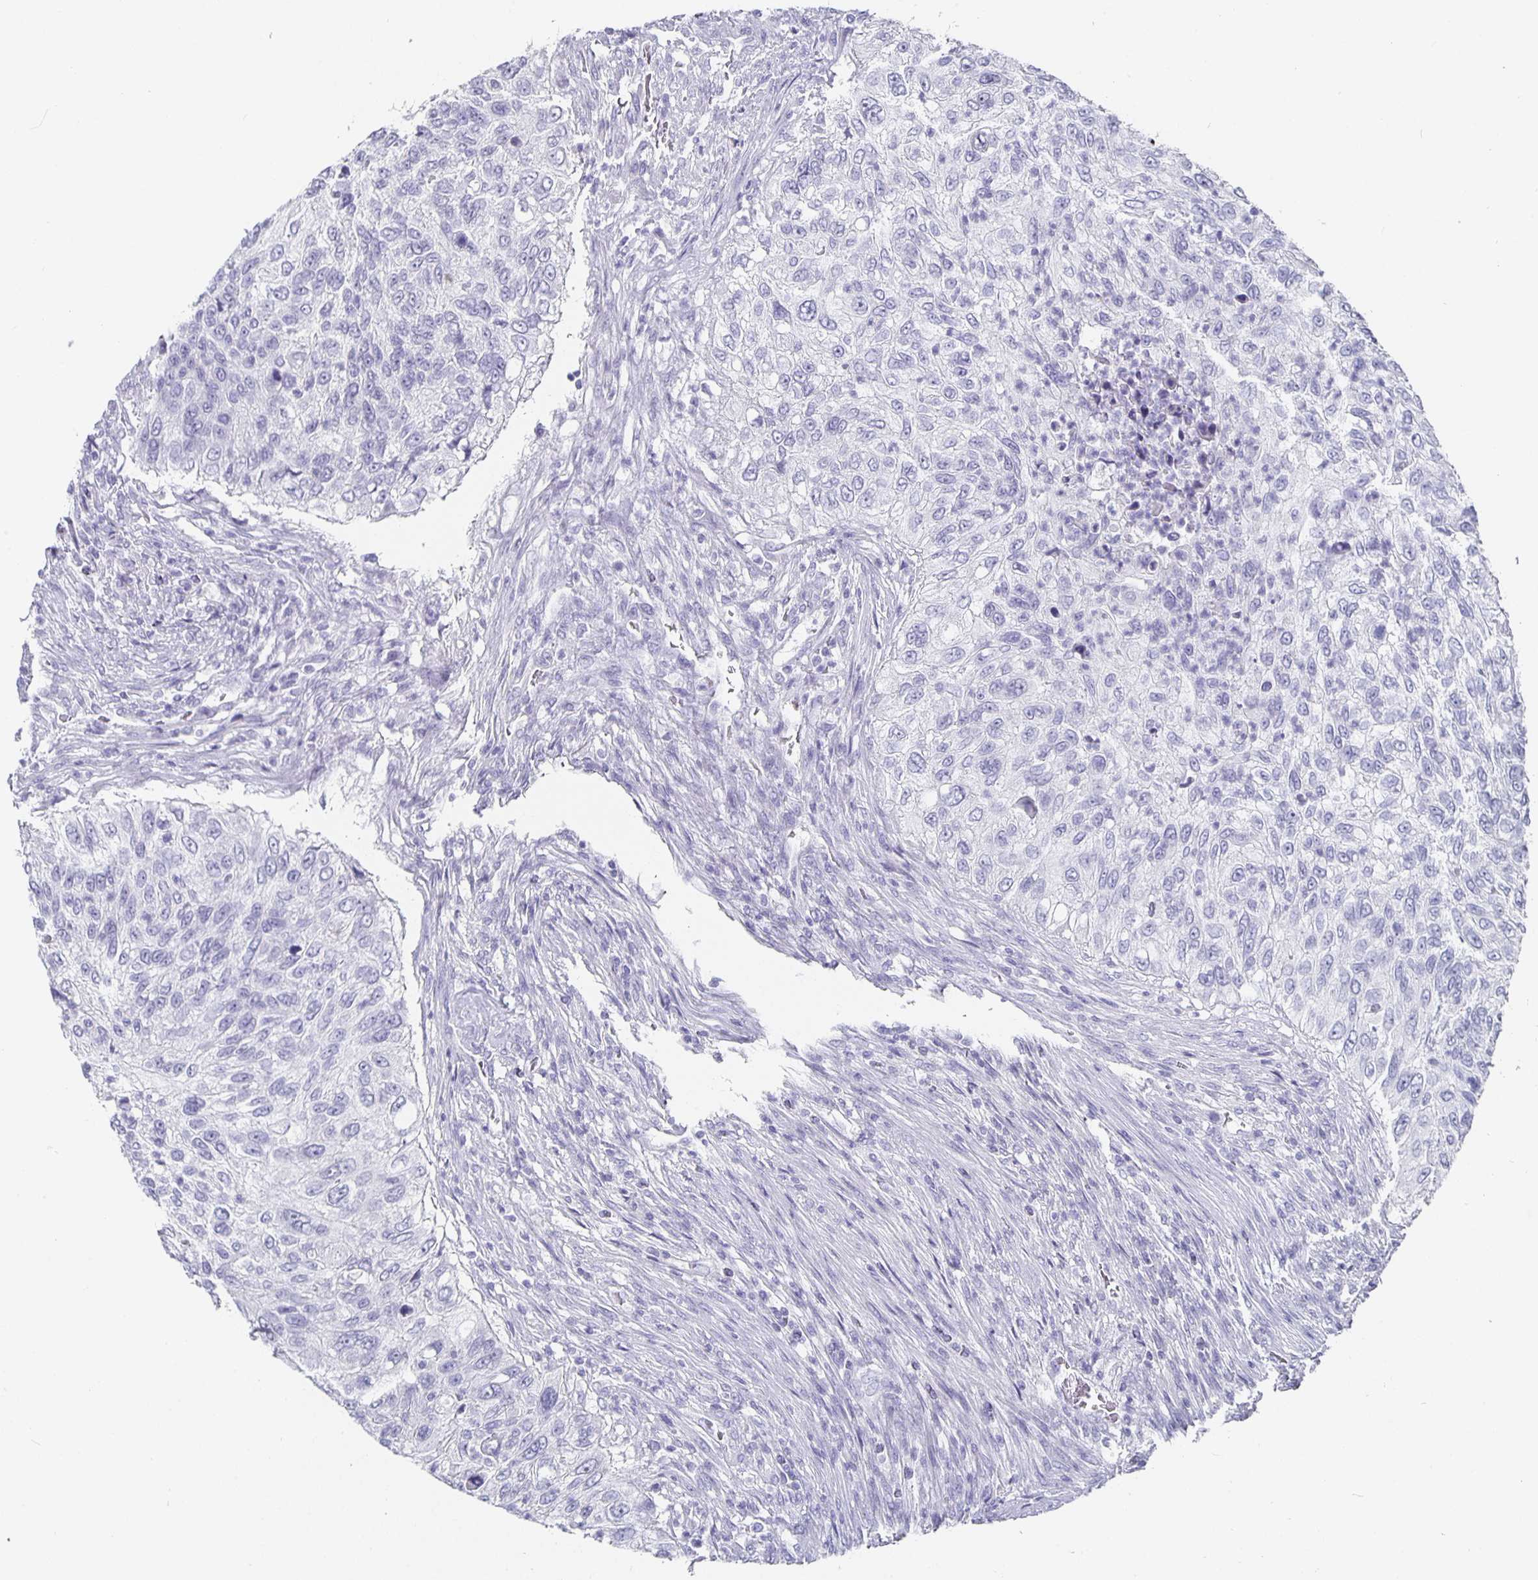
{"staining": {"intensity": "negative", "quantity": "none", "location": "none"}, "tissue": "urothelial cancer", "cell_type": "Tumor cells", "image_type": "cancer", "snomed": [{"axis": "morphology", "description": "Urothelial carcinoma, High grade"}, {"axis": "topography", "description": "Urinary bladder"}], "caption": "This is an immunohistochemistry photomicrograph of urothelial carcinoma (high-grade). There is no positivity in tumor cells.", "gene": "CHGA", "patient": {"sex": "female", "age": 60}}